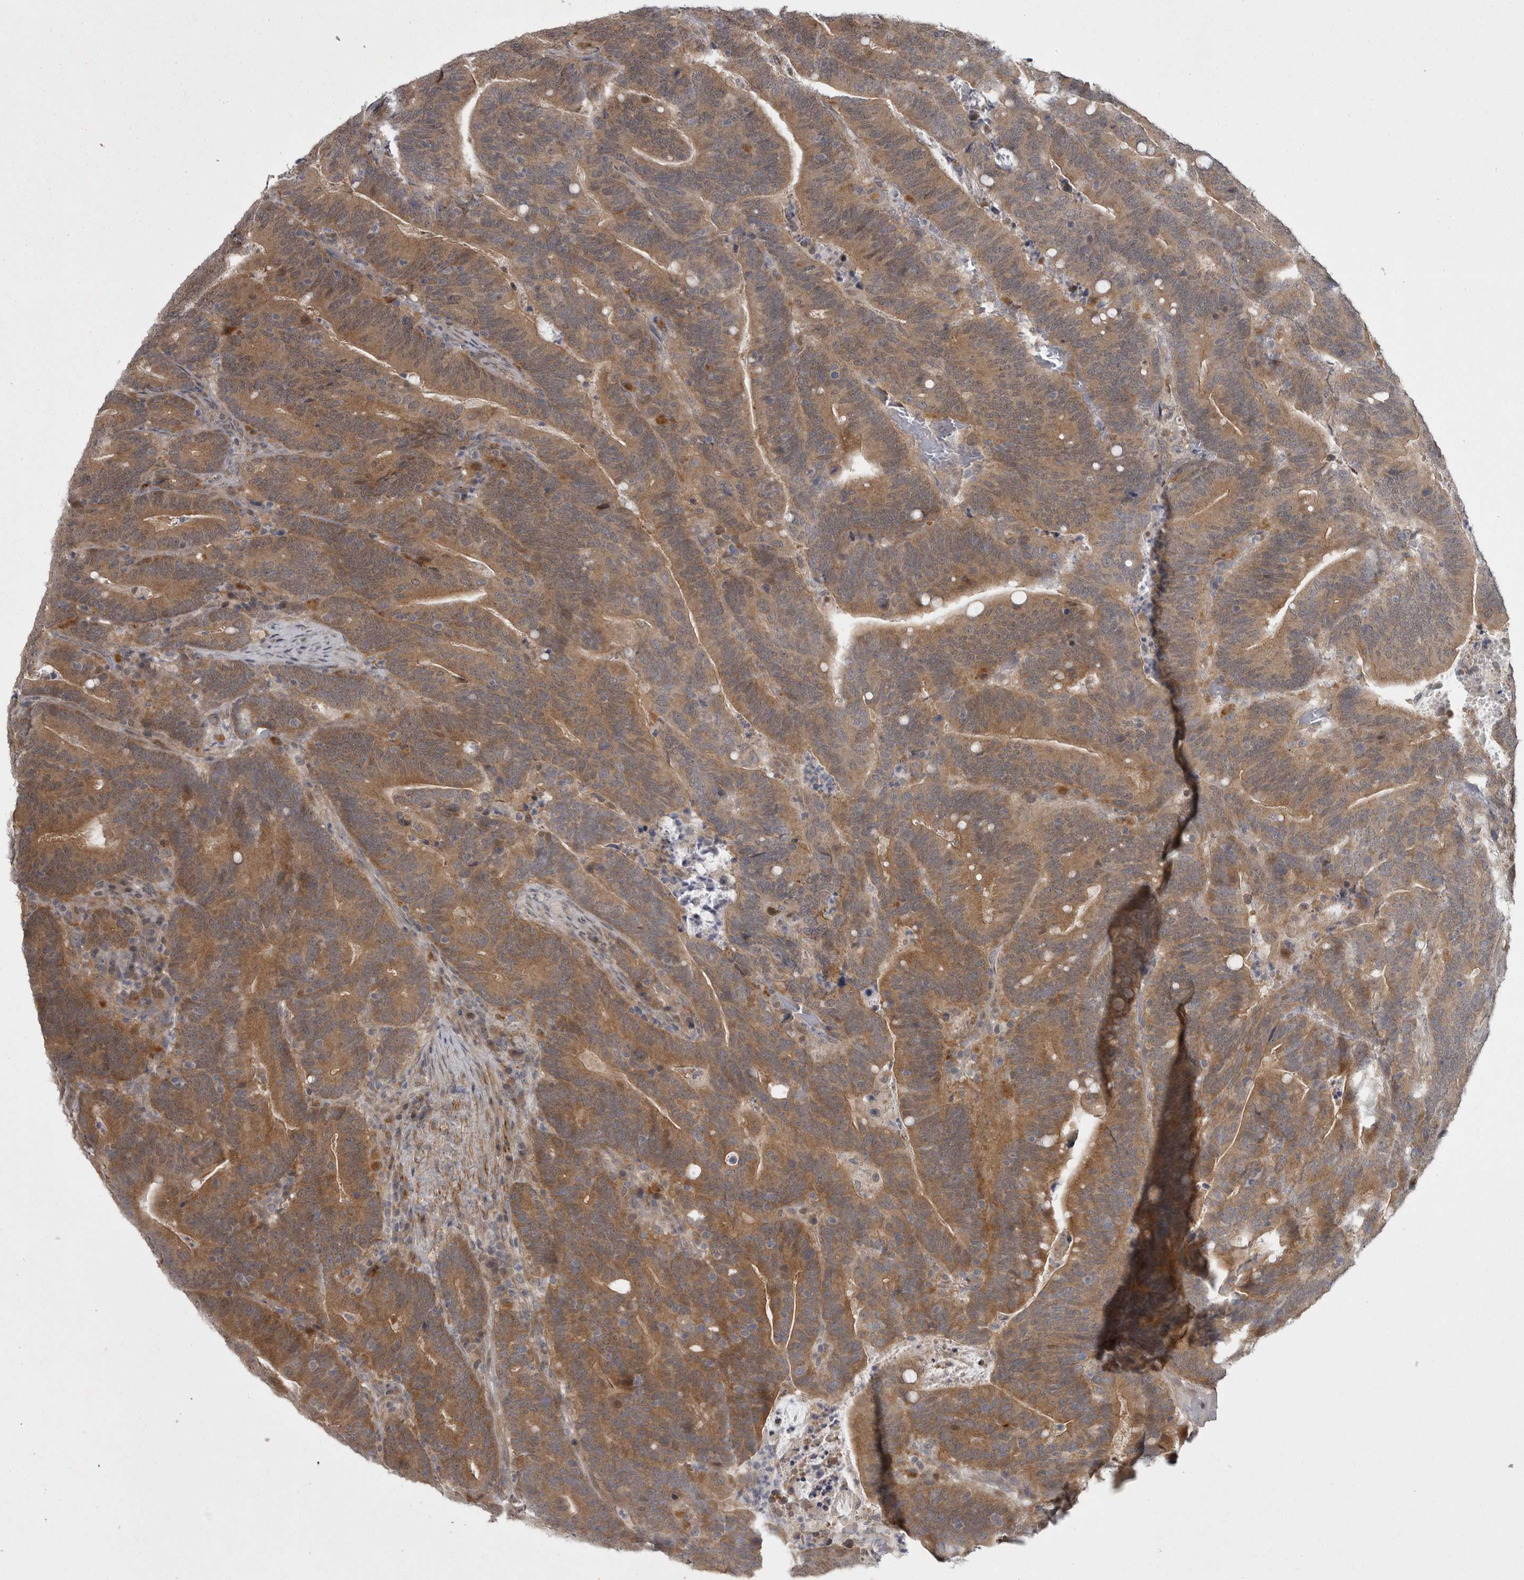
{"staining": {"intensity": "moderate", "quantity": ">75%", "location": "cytoplasmic/membranous"}, "tissue": "colorectal cancer", "cell_type": "Tumor cells", "image_type": "cancer", "snomed": [{"axis": "morphology", "description": "Adenocarcinoma, NOS"}, {"axis": "topography", "description": "Colon"}], "caption": "About >75% of tumor cells in human colorectal cancer demonstrate moderate cytoplasmic/membranous protein staining as visualized by brown immunohistochemical staining.", "gene": "PPP1R9A", "patient": {"sex": "female", "age": 66}}